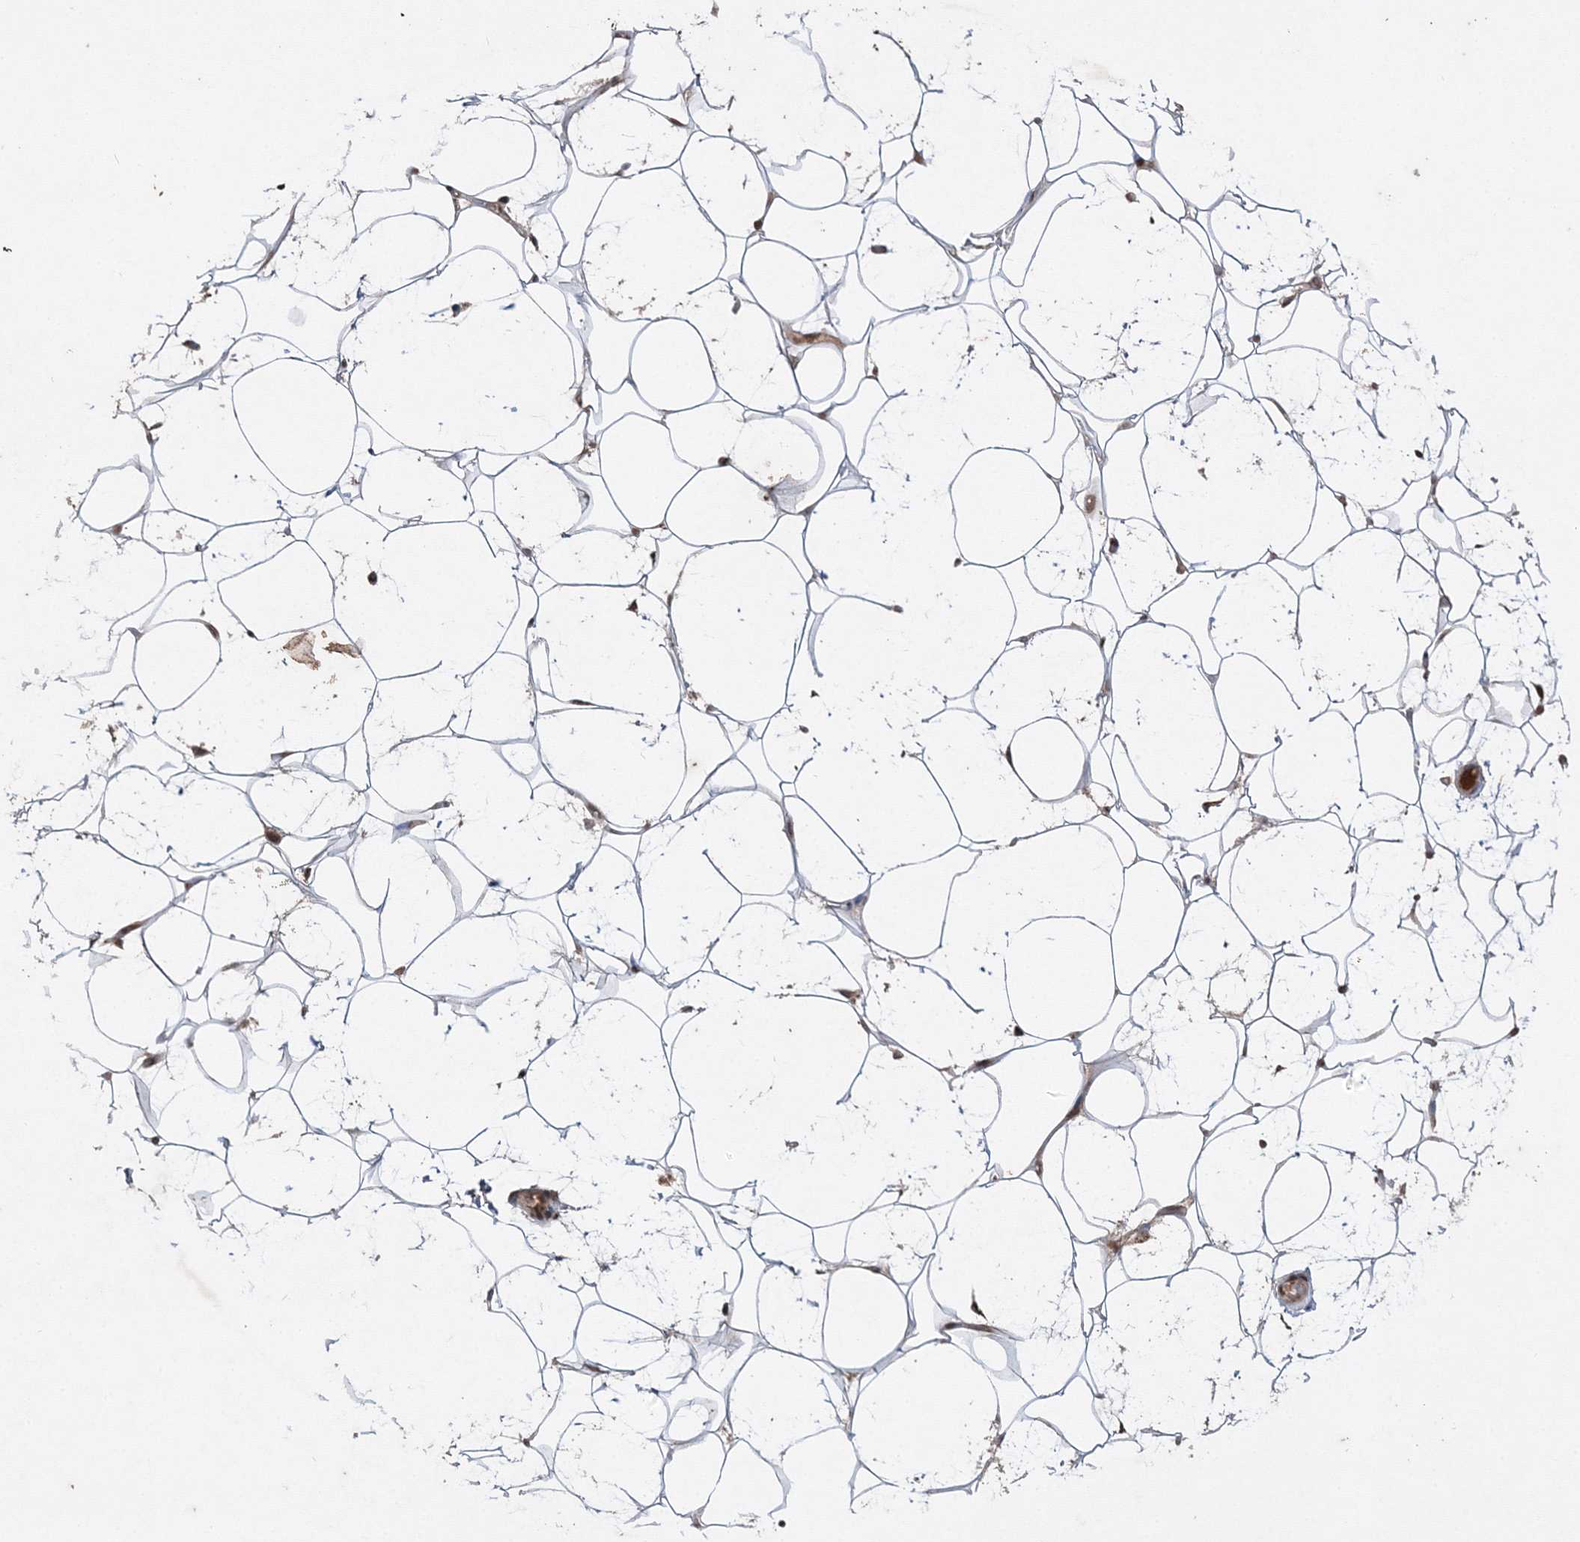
{"staining": {"intensity": "moderate", "quantity": ">75%", "location": "cytoplasmic/membranous,nuclear"}, "tissue": "adipose tissue", "cell_type": "Adipocytes", "image_type": "normal", "snomed": [{"axis": "morphology", "description": "Normal tissue, NOS"}, {"axis": "topography", "description": "Breast"}], "caption": "Immunohistochemistry (DAB (3,3'-diaminobenzidine)) staining of normal adipose tissue displays moderate cytoplasmic/membranous,nuclear protein staining in about >75% of adipocytes. (DAB (3,3'-diaminobenzidine) IHC with brightfield microscopy, high magnification).", "gene": "CARM1", "patient": {"sex": "female", "age": 26}}